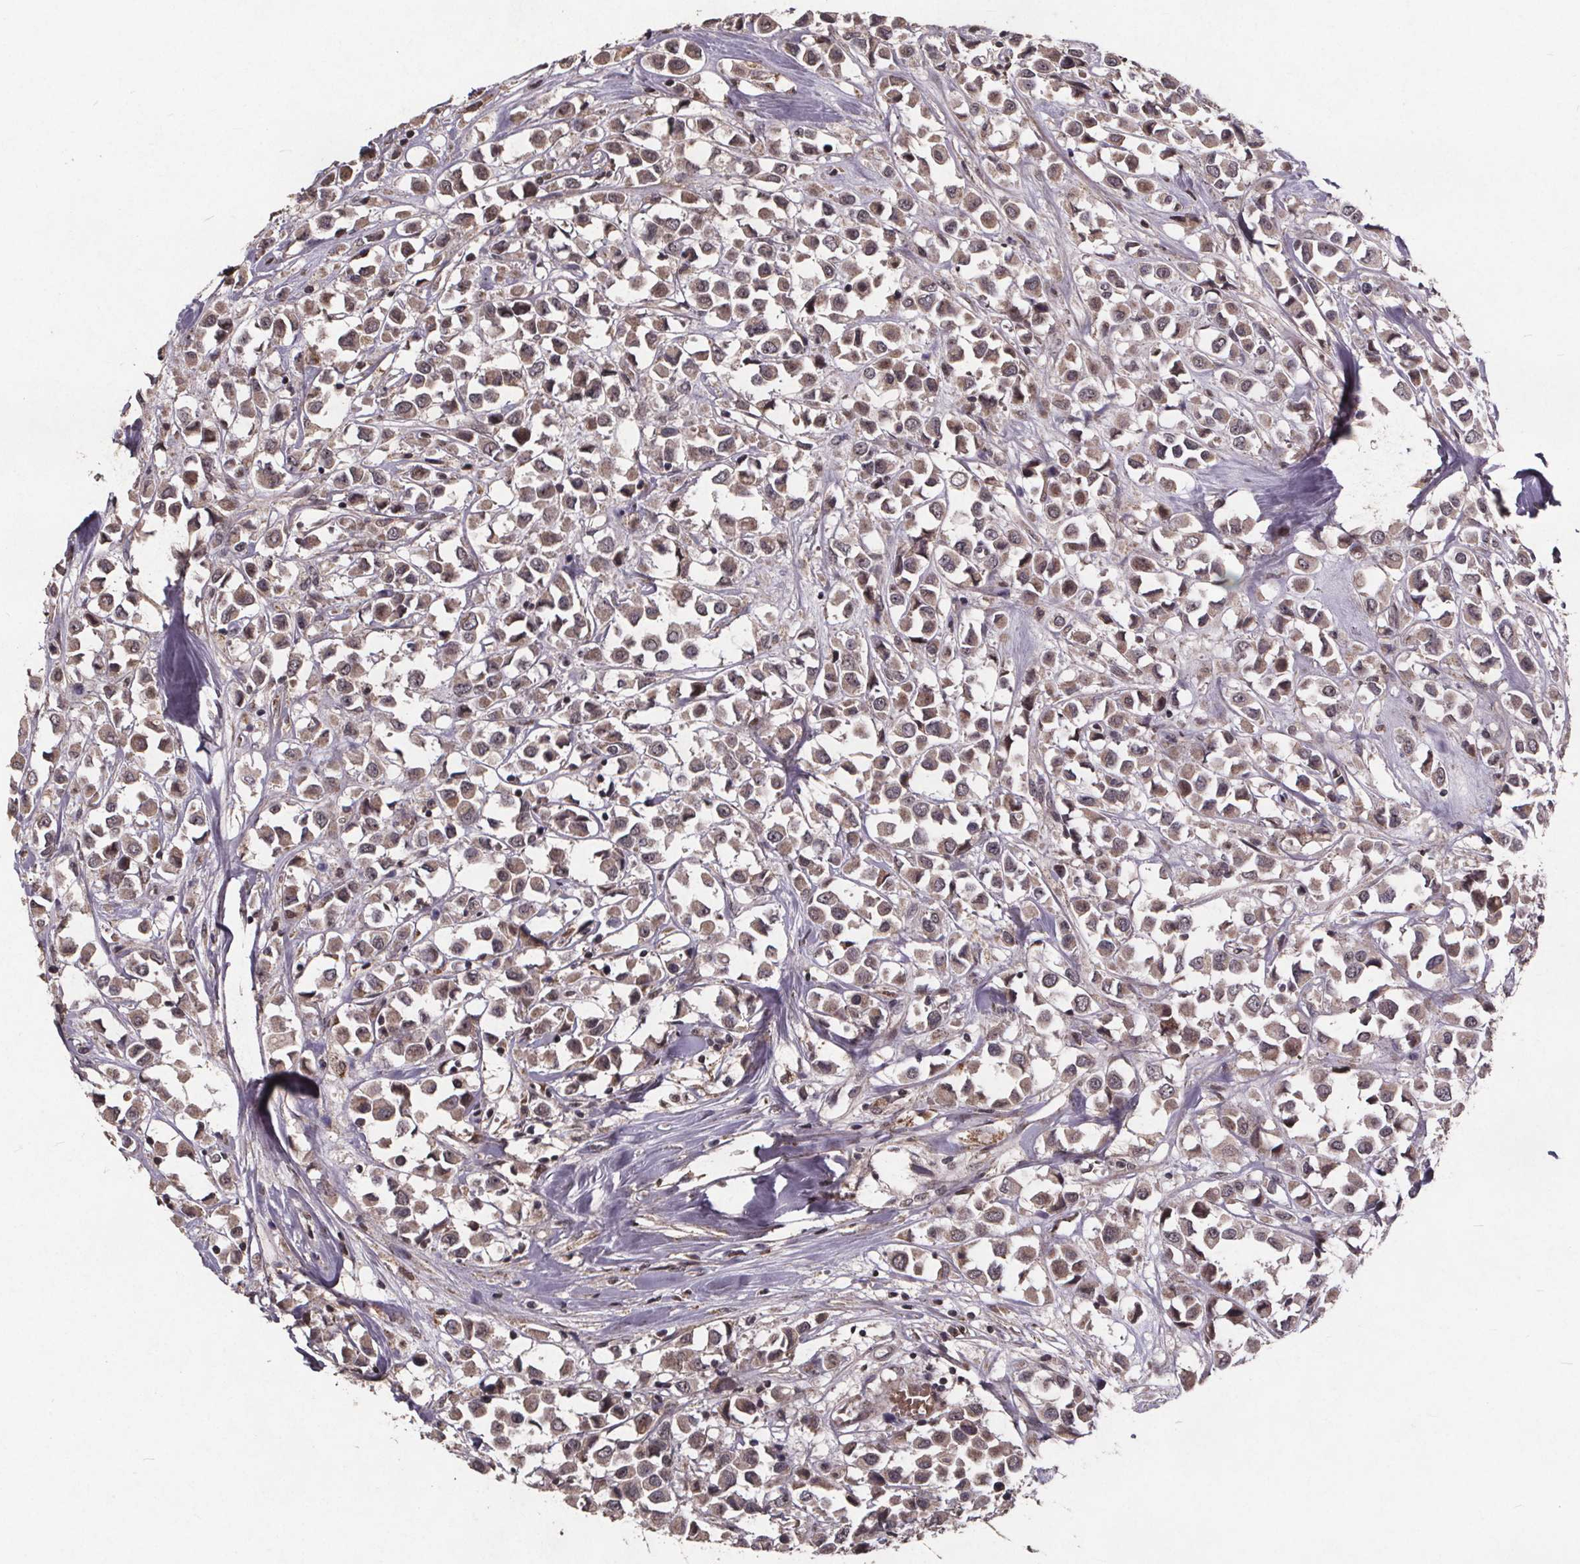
{"staining": {"intensity": "weak", "quantity": ">75%", "location": "cytoplasmic/membranous"}, "tissue": "breast cancer", "cell_type": "Tumor cells", "image_type": "cancer", "snomed": [{"axis": "morphology", "description": "Duct carcinoma"}, {"axis": "topography", "description": "Breast"}], "caption": "Brown immunohistochemical staining in breast cancer (invasive ductal carcinoma) shows weak cytoplasmic/membranous positivity in about >75% of tumor cells.", "gene": "GPX3", "patient": {"sex": "female", "age": 61}}